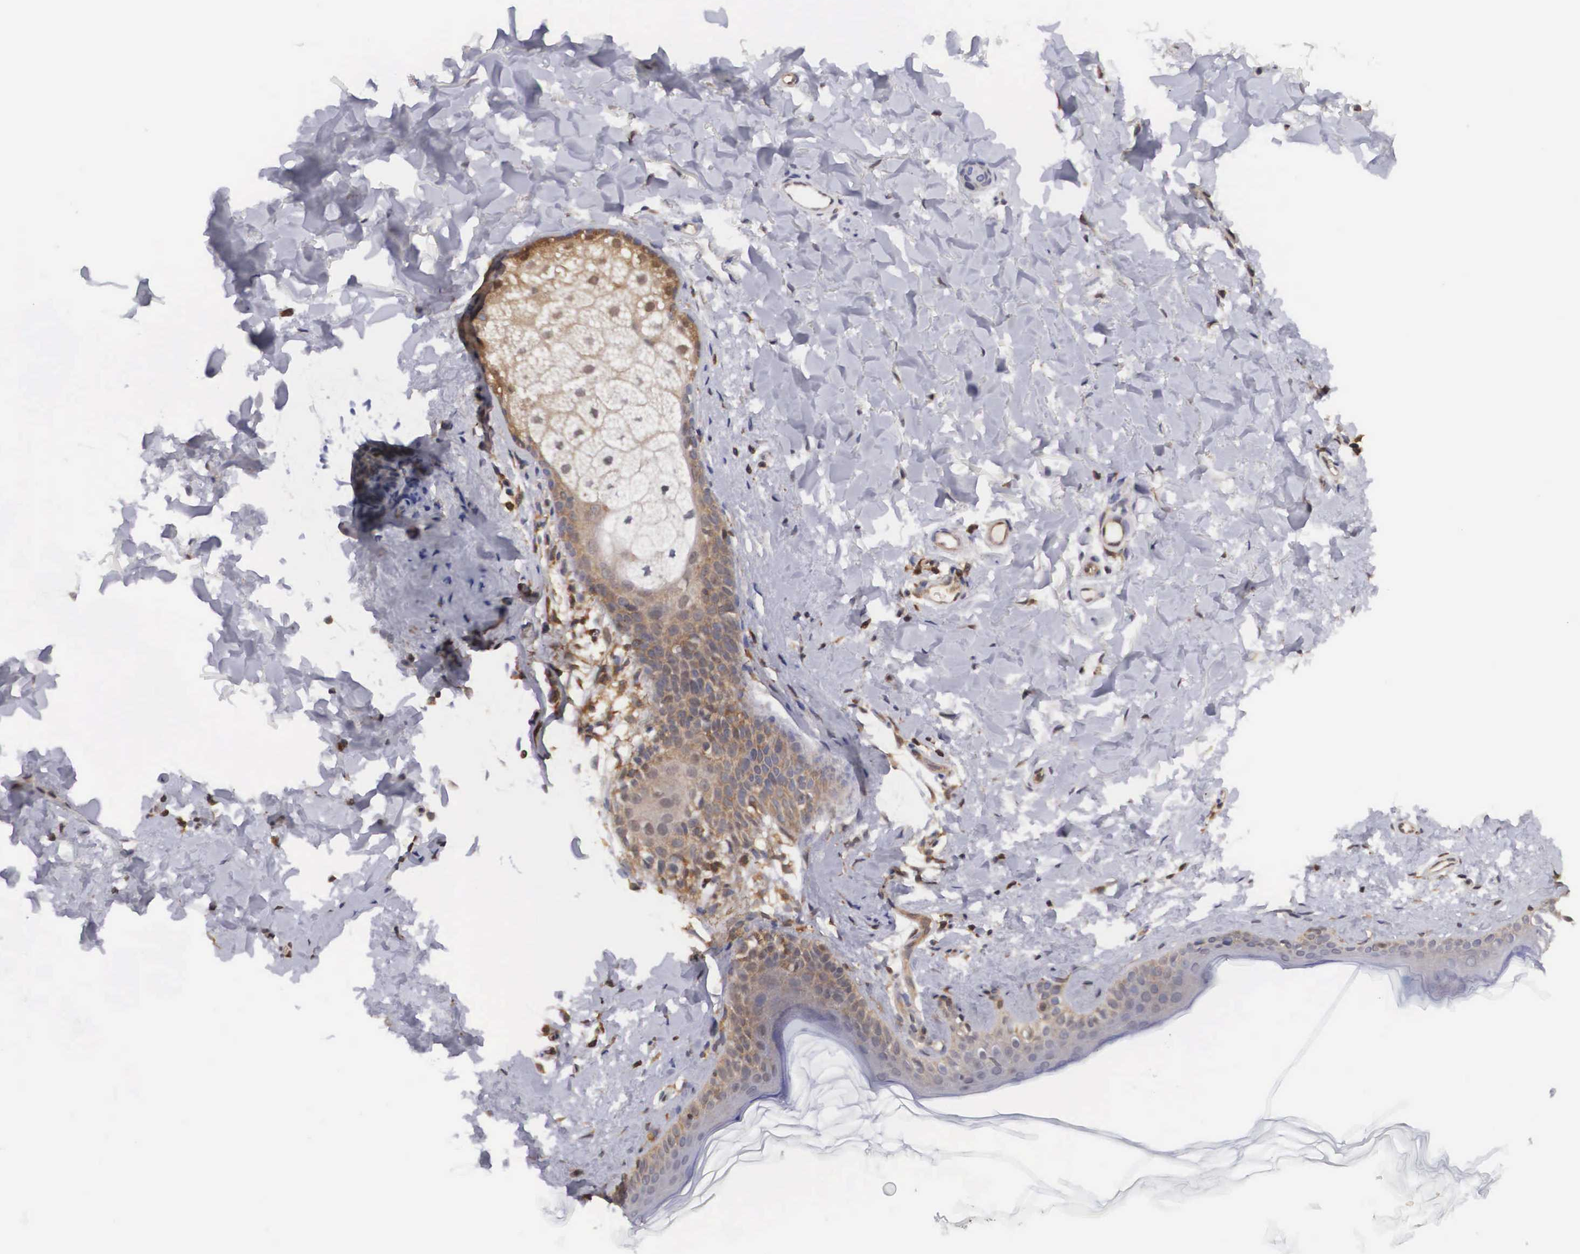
{"staining": {"intensity": "moderate", "quantity": ">75%", "location": "cytoplasmic/membranous,nuclear"}, "tissue": "skin", "cell_type": "Fibroblasts", "image_type": "normal", "snomed": [{"axis": "morphology", "description": "Normal tissue, NOS"}, {"axis": "topography", "description": "Skin"}], "caption": "Immunohistochemistry (IHC) image of benign skin: human skin stained using immunohistochemistry (IHC) demonstrates medium levels of moderate protein expression localized specifically in the cytoplasmic/membranous,nuclear of fibroblasts, appearing as a cytoplasmic/membranous,nuclear brown color.", "gene": "ADSL", "patient": {"sex": "female", "age": 56}}